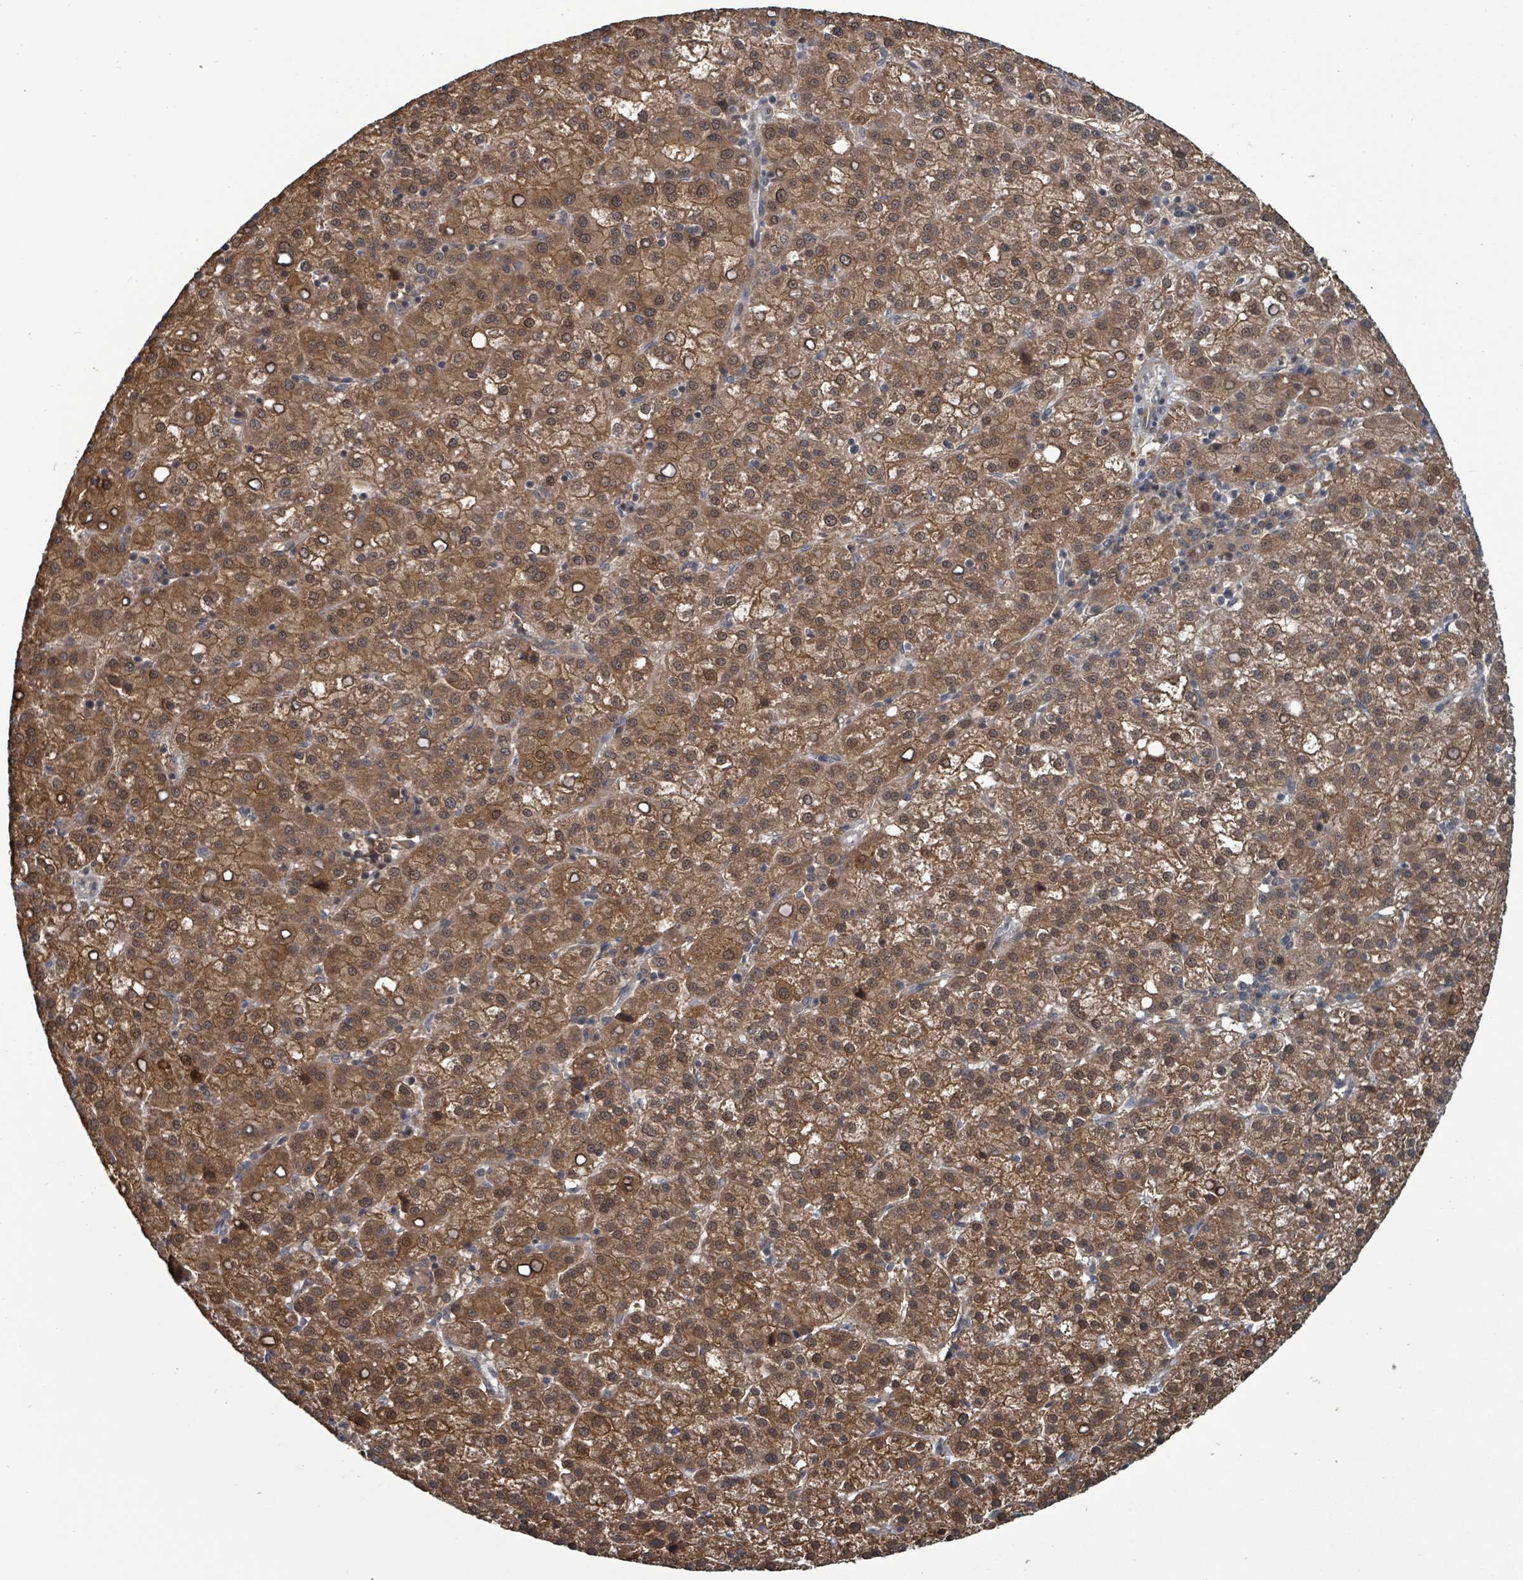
{"staining": {"intensity": "strong", "quantity": ">75%", "location": "cytoplasmic/membranous"}, "tissue": "liver cancer", "cell_type": "Tumor cells", "image_type": "cancer", "snomed": [{"axis": "morphology", "description": "Carcinoma, Hepatocellular, NOS"}, {"axis": "topography", "description": "Liver"}], "caption": "A micrograph showing strong cytoplasmic/membranous expression in approximately >75% of tumor cells in hepatocellular carcinoma (liver), as visualized by brown immunohistochemical staining.", "gene": "FBXO6", "patient": {"sex": "female", "age": 58}}